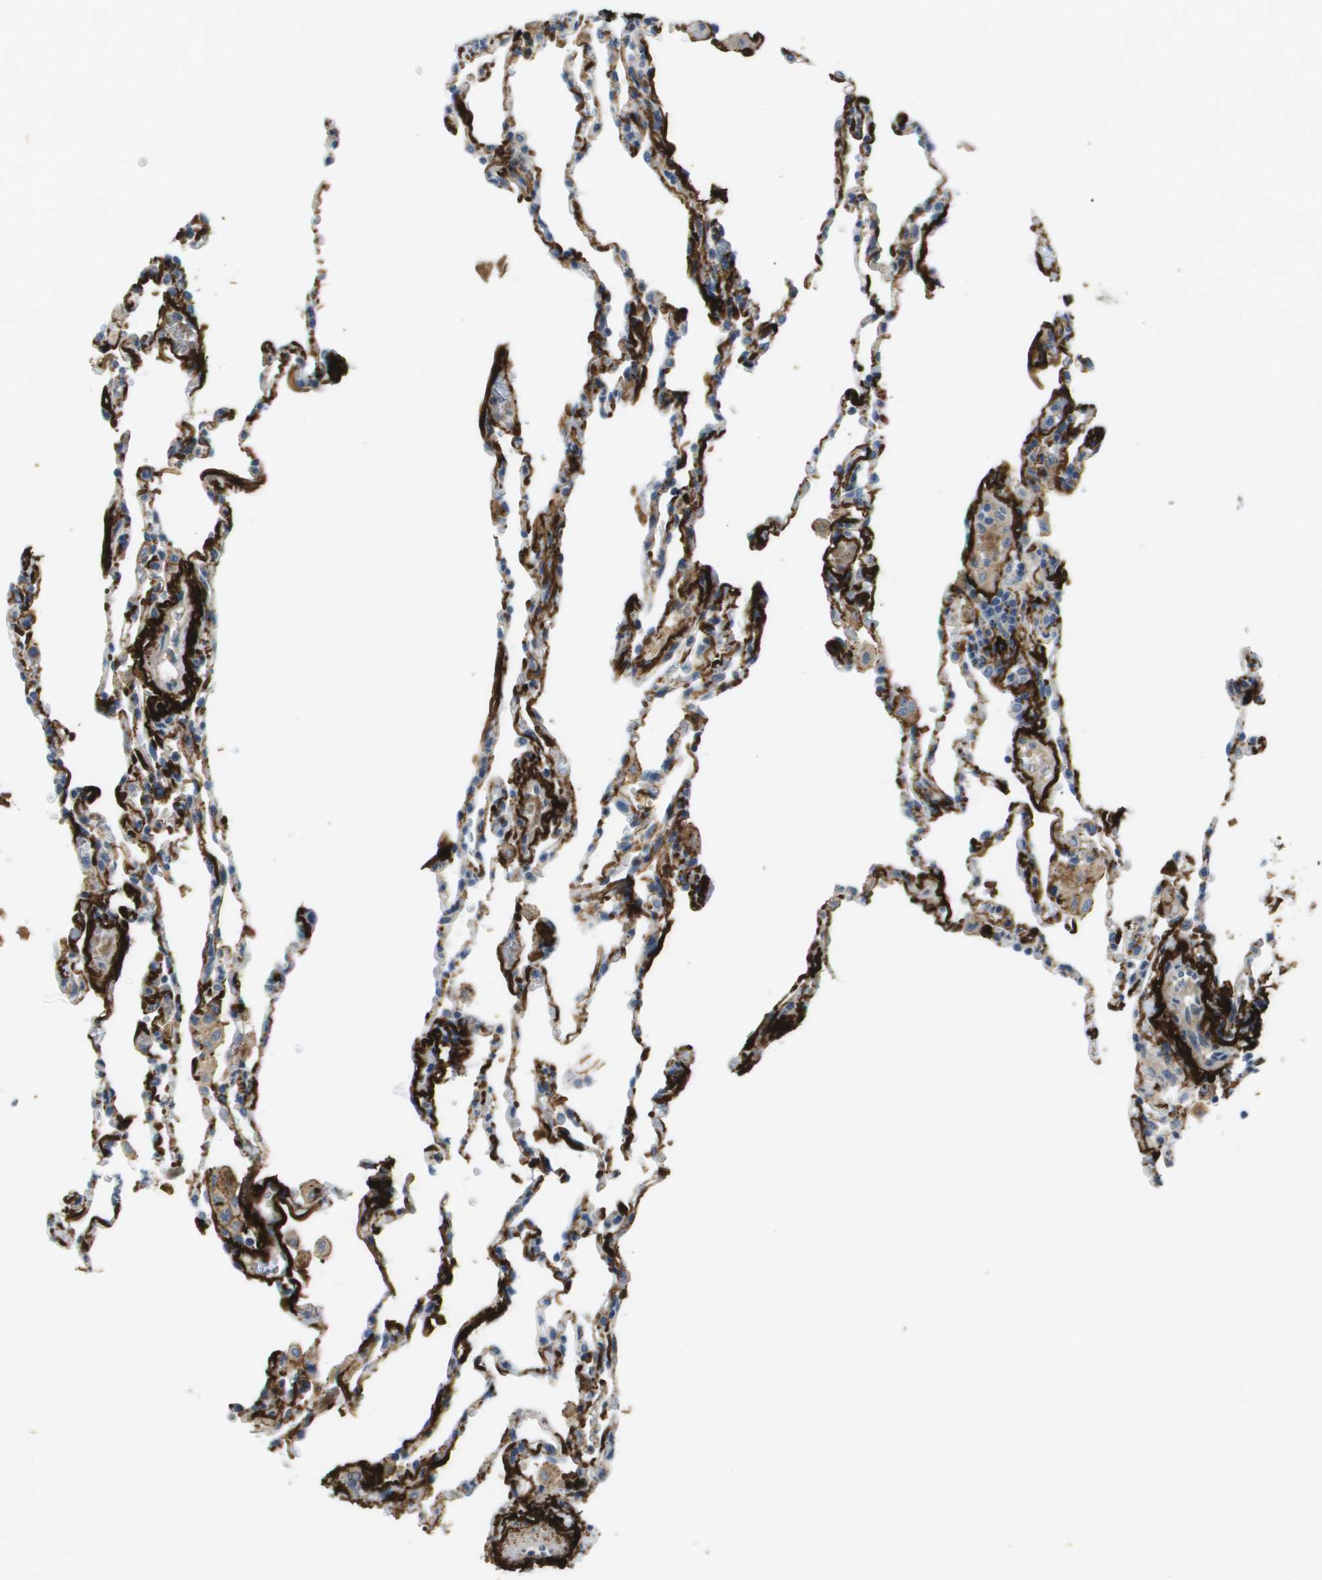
{"staining": {"intensity": "strong", "quantity": "<25%", "location": "cytoplasmic/membranous"}, "tissue": "lung", "cell_type": "Alveolar cells", "image_type": "normal", "snomed": [{"axis": "morphology", "description": "Normal tissue, NOS"}, {"axis": "topography", "description": "Lung"}], "caption": "Immunohistochemical staining of unremarkable human lung demonstrates strong cytoplasmic/membranous protein positivity in about <25% of alveolar cells. (brown staining indicates protein expression, while blue staining denotes nuclei).", "gene": "VTN", "patient": {"sex": "male", "age": 59}}